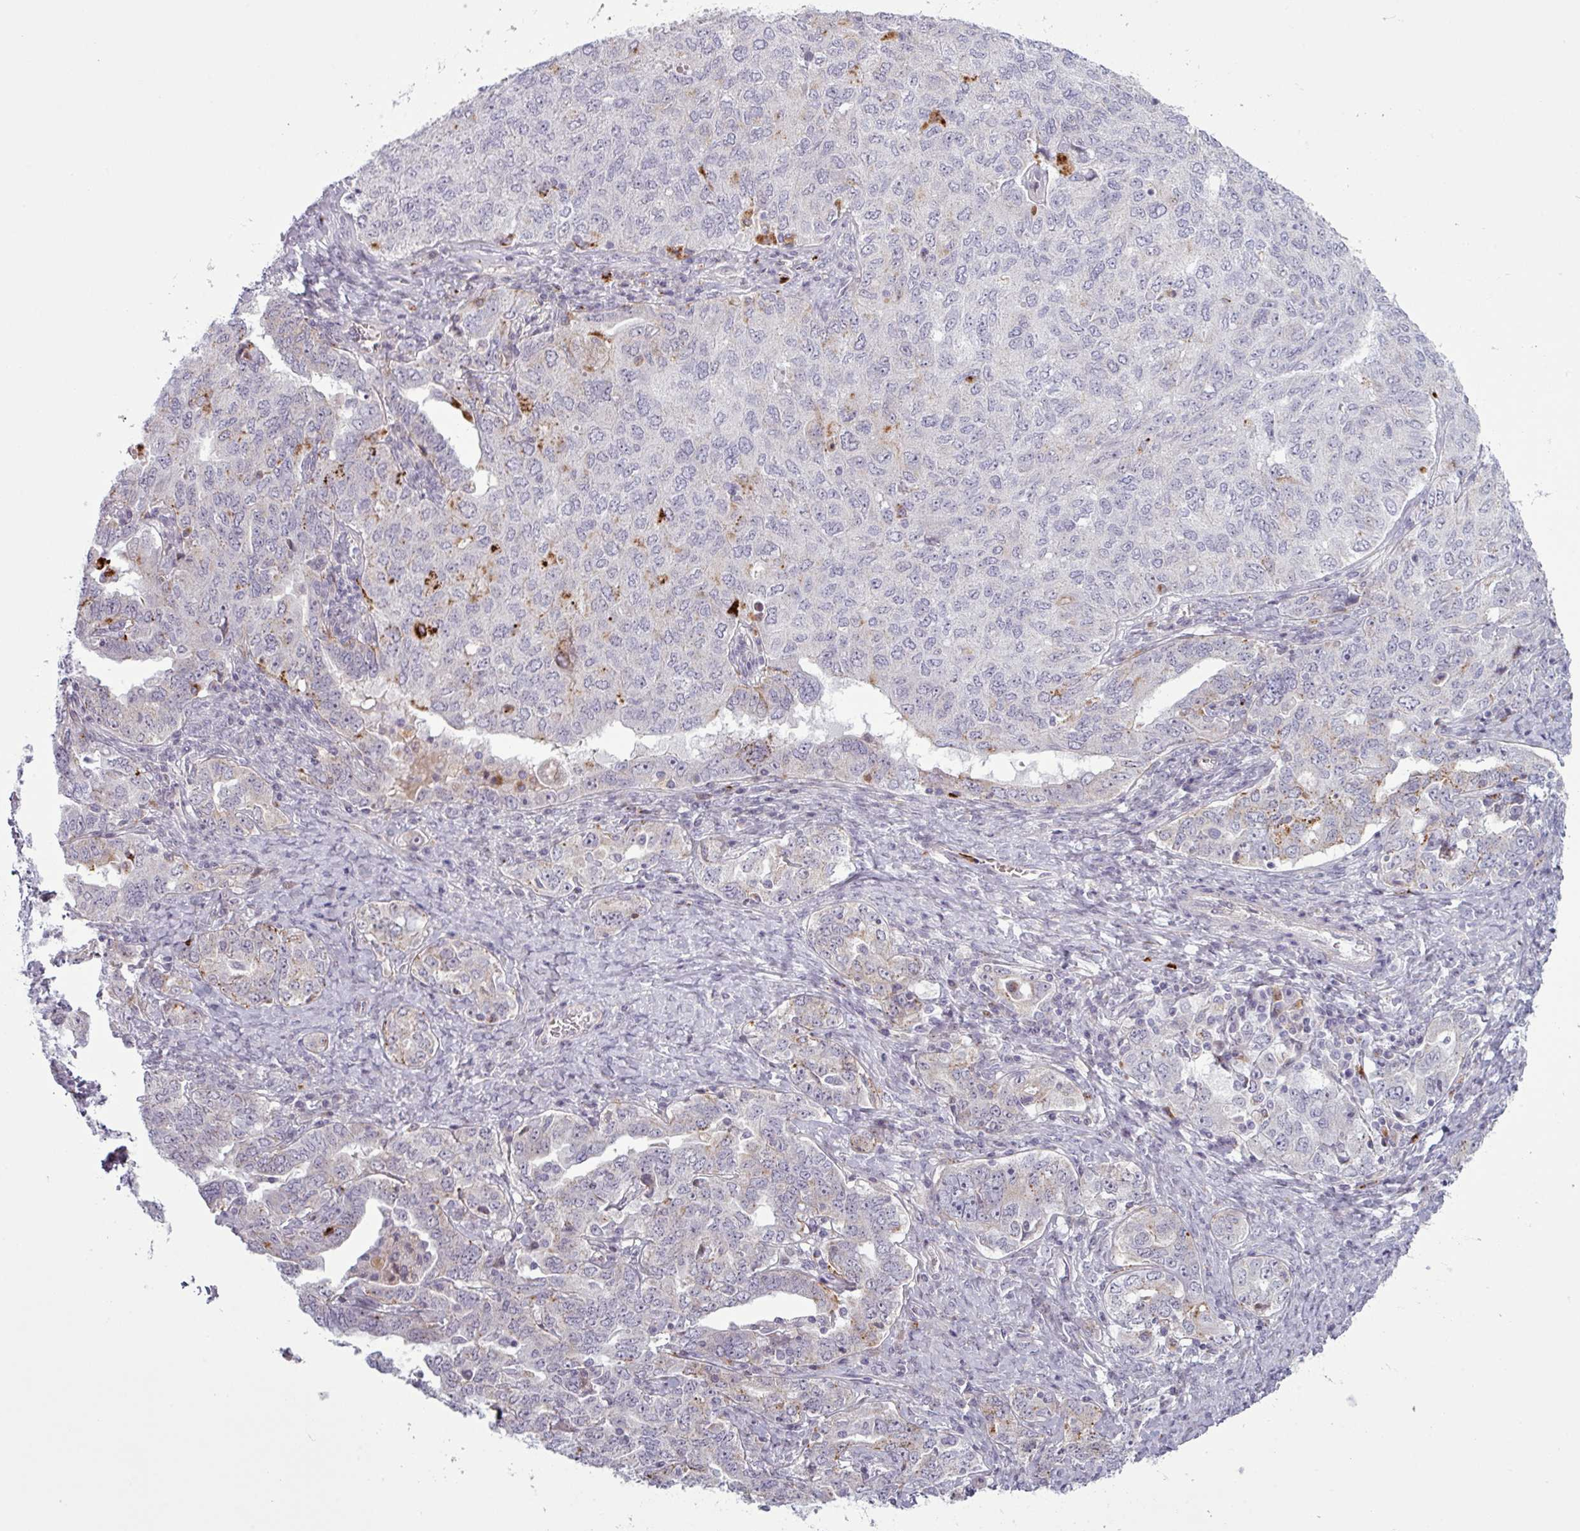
{"staining": {"intensity": "weak", "quantity": "25%-75%", "location": "cytoplasmic/membranous"}, "tissue": "ovarian cancer", "cell_type": "Tumor cells", "image_type": "cancer", "snomed": [{"axis": "morphology", "description": "Carcinoma, endometroid"}, {"axis": "topography", "description": "Ovary"}], "caption": "A low amount of weak cytoplasmic/membranous positivity is identified in approximately 25%-75% of tumor cells in ovarian cancer (endometroid carcinoma) tissue. (IHC, brightfield microscopy, high magnification).", "gene": "MAP7D2", "patient": {"sex": "female", "age": 62}}